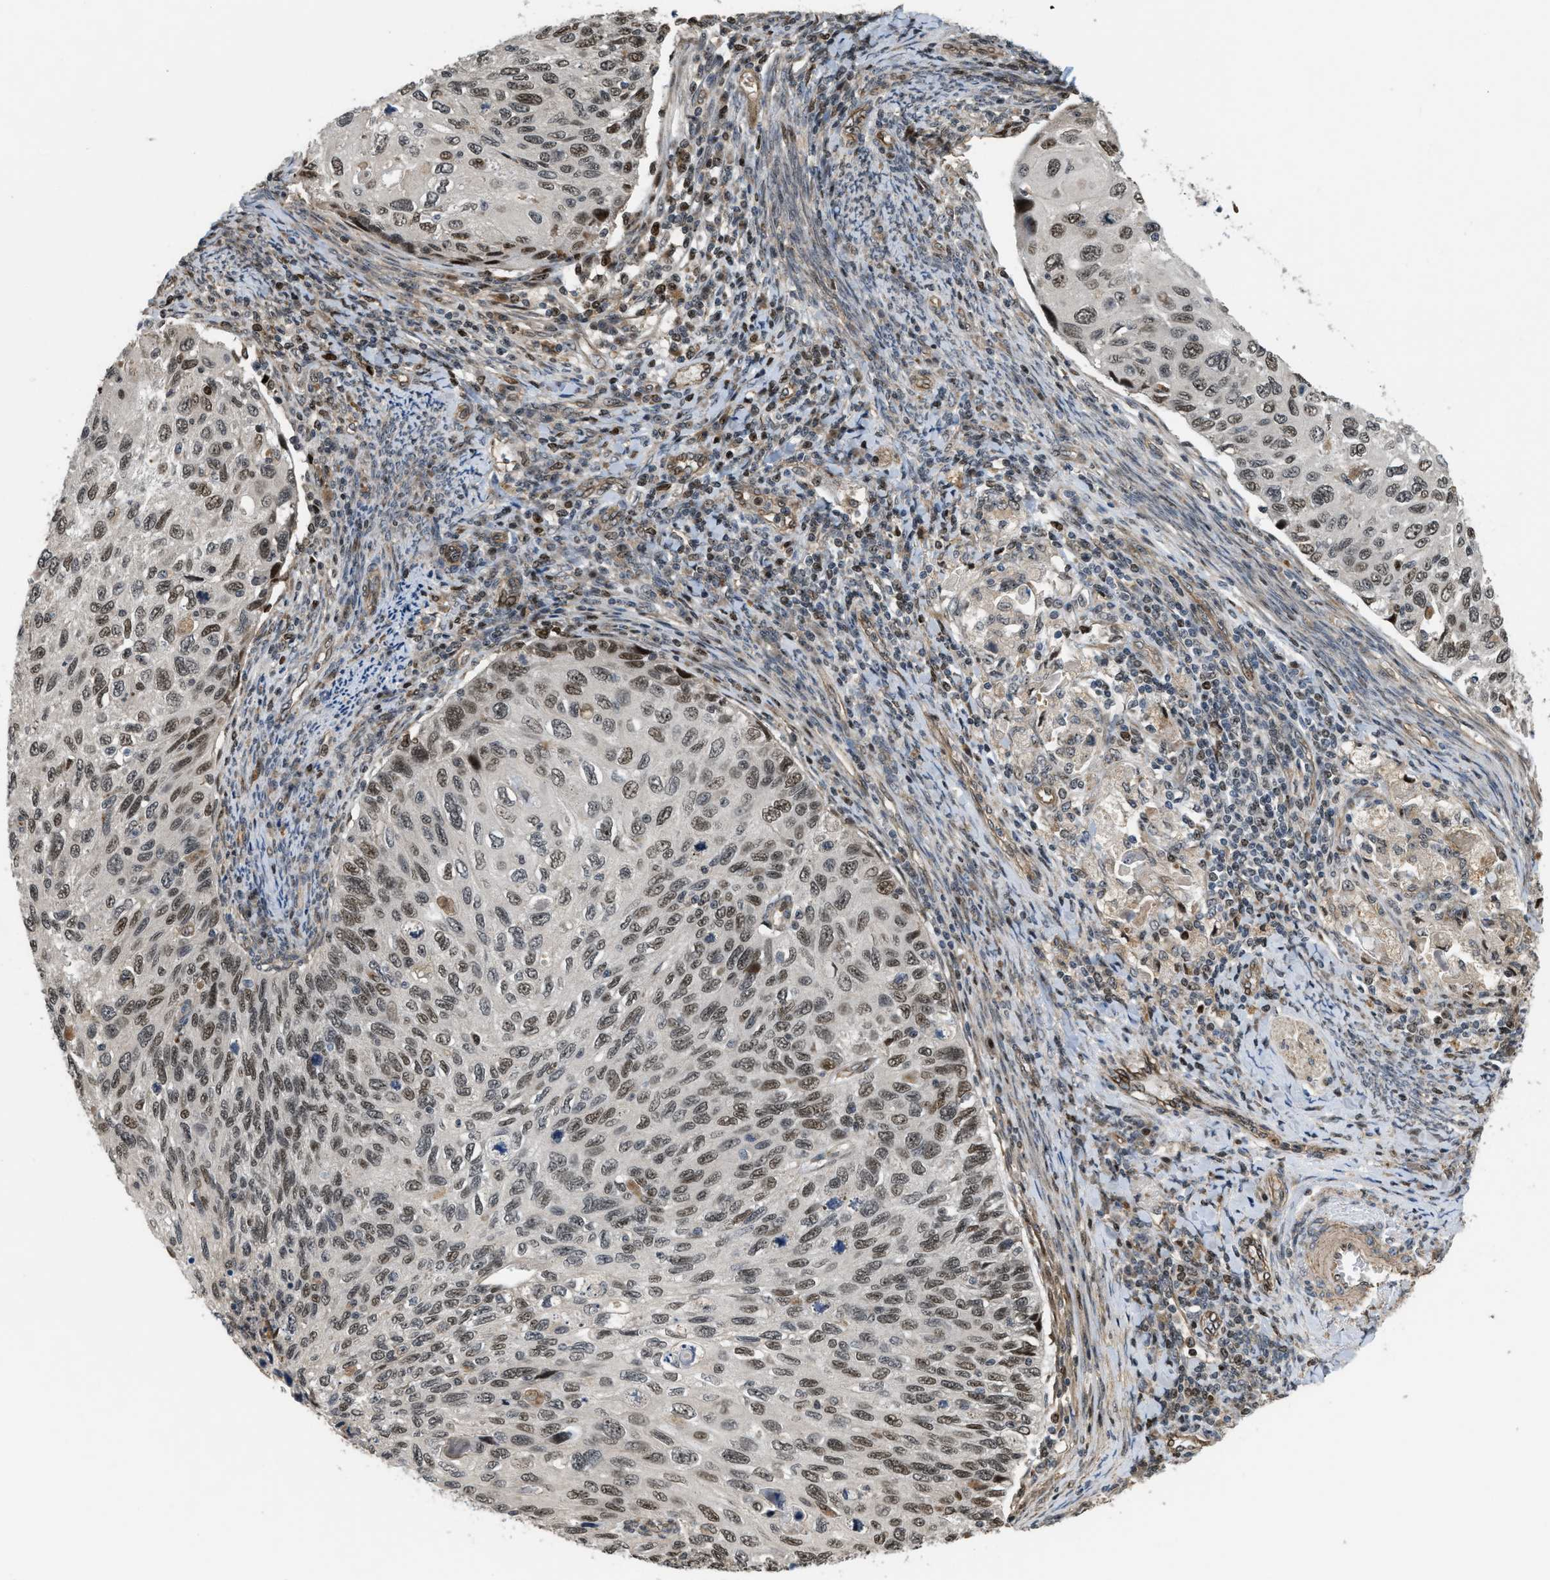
{"staining": {"intensity": "moderate", "quantity": "25%-75%", "location": "nuclear"}, "tissue": "cervical cancer", "cell_type": "Tumor cells", "image_type": "cancer", "snomed": [{"axis": "morphology", "description": "Squamous cell carcinoma, NOS"}, {"axis": "topography", "description": "Cervix"}], "caption": "Cervical squamous cell carcinoma stained for a protein demonstrates moderate nuclear positivity in tumor cells.", "gene": "LTA4H", "patient": {"sex": "female", "age": 70}}